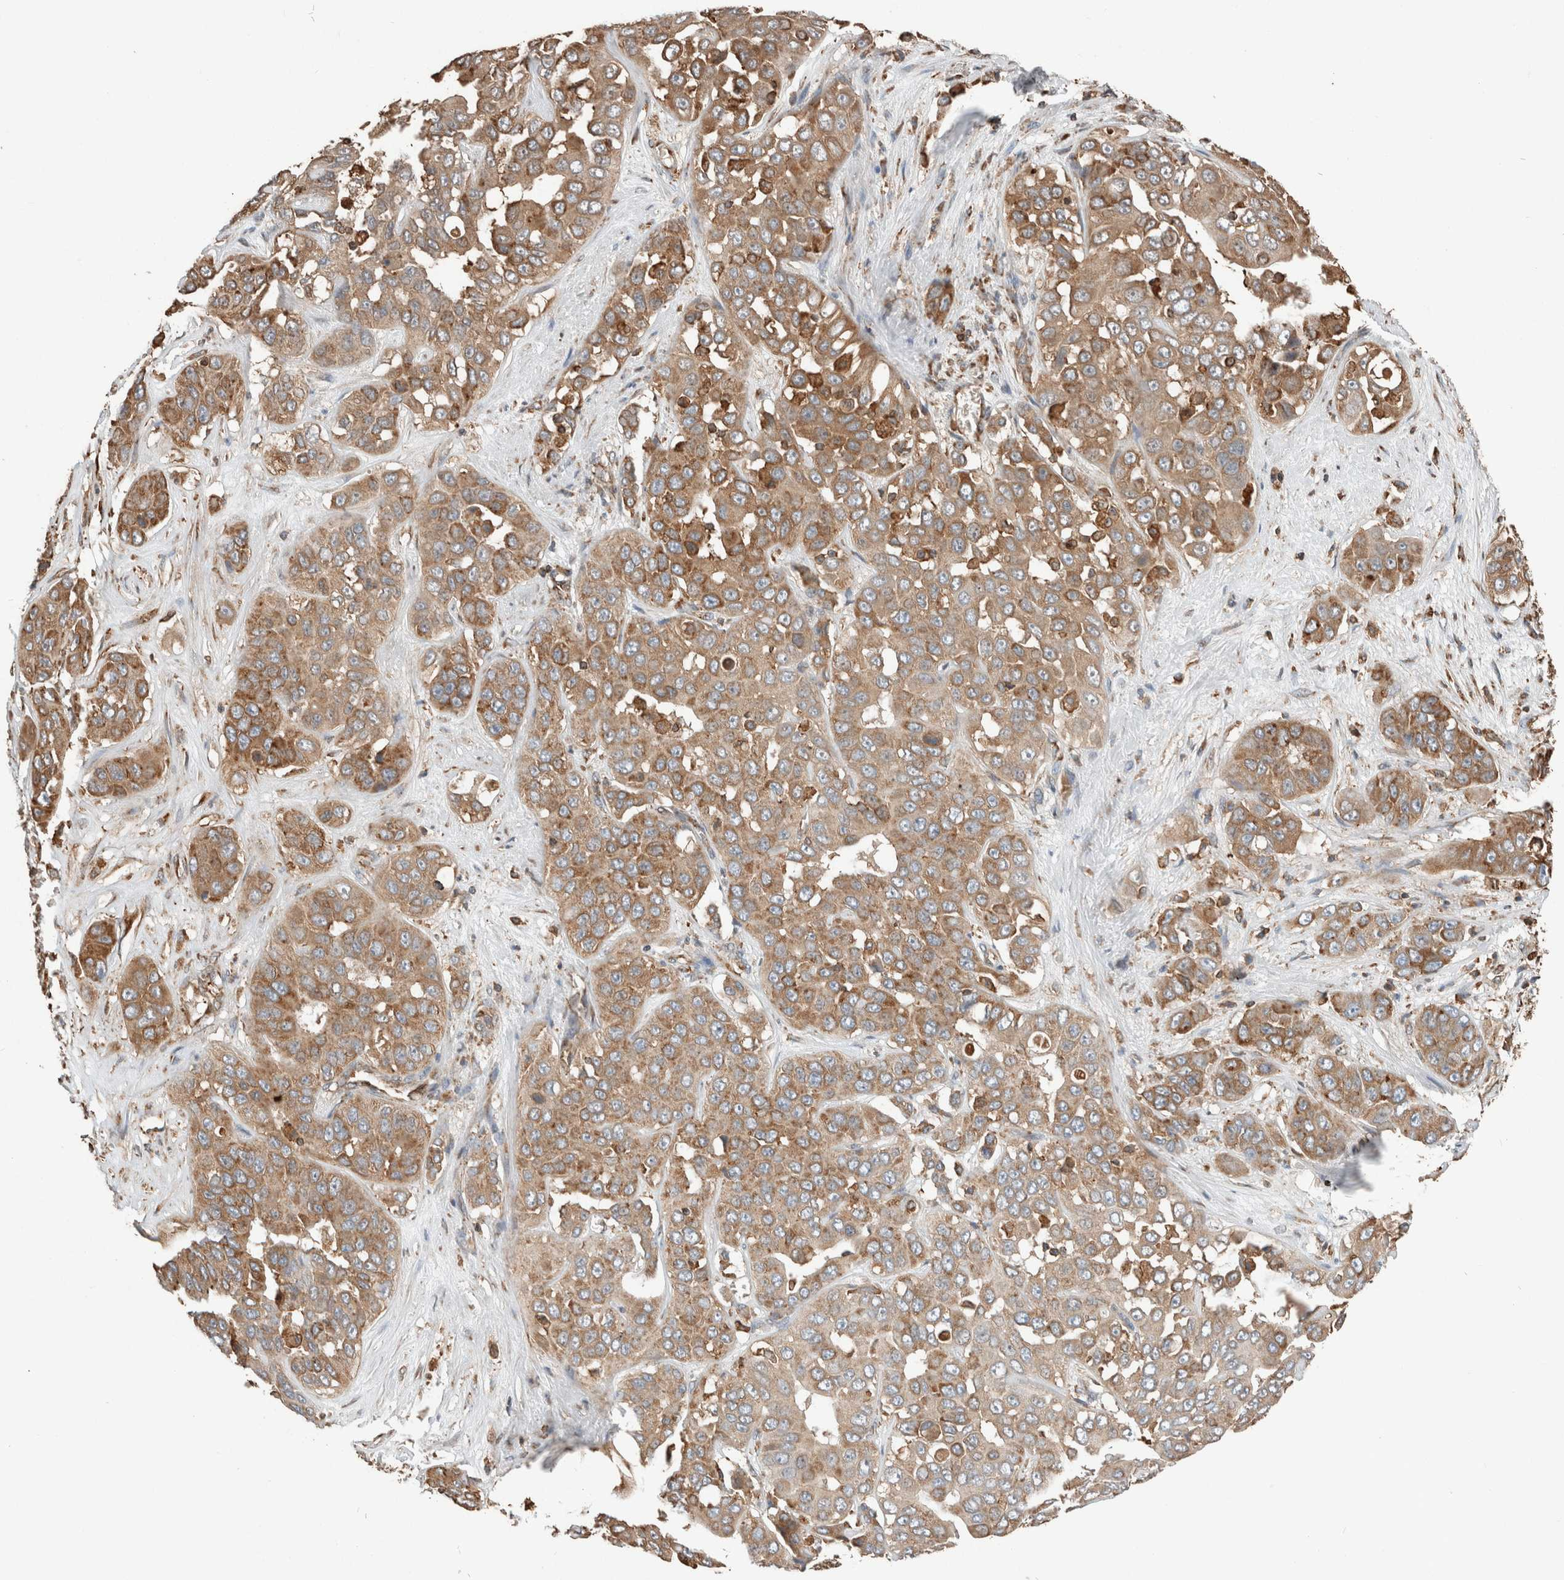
{"staining": {"intensity": "moderate", "quantity": ">75%", "location": "cytoplasmic/membranous"}, "tissue": "liver cancer", "cell_type": "Tumor cells", "image_type": "cancer", "snomed": [{"axis": "morphology", "description": "Cholangiocarcinoma"}, {"axis": "topography", "description": "Liver"}], "caption": "Immunohistochemistry (IHC) photomicrograph of neoplastic tissue: human cholangiocarcinoma (liver) stained using immunohistochemistry (IHC) demonstrates medium levels of moderate protein expression localized specifically in the cytoplasmic/membranous of tumor cells, appearing as a cytoplasmic/membranous brown color.", "gene": "ERAP2", "patient": {"sex": "female", "age": 52}}